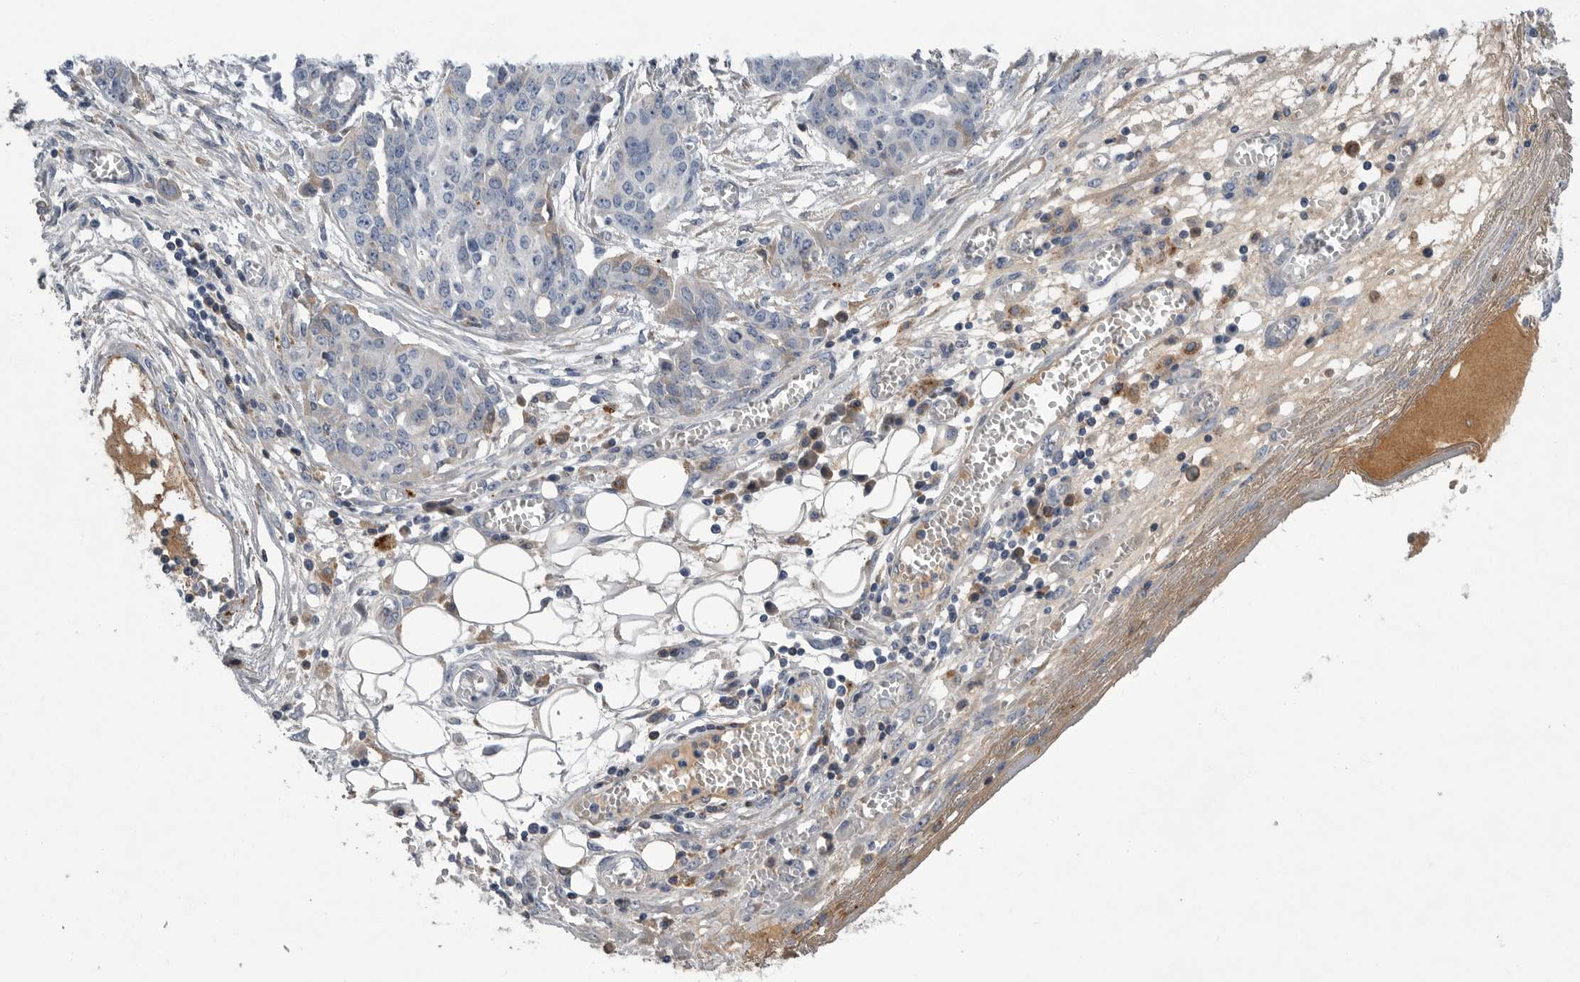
{"staining": {"intensity": "negative", "quantity": "none", "location": "none"}, "tissue": "ovarian cancer", "cell_type": "Tumor cells", "image_type": "cancer", "snomed": [{"axis": "morphology", "description": "Cystadenocarcinoma, serous, NOS"}, {"axis": "topography", "description": "Soft tissue"}, {"axis": "topography", "description": "Ovary"}], "caption": "Serous cystadenocarcinoma (ovarian) was stained to show a protein in brown. There is no significant positivity in tumor cells. (DAB (3,3'-diaminobenzidine) IHC visualized using brightfield microscopy, high magnification).", "gene": "CRP", "patient": {"sex": "female", "age": 57}}